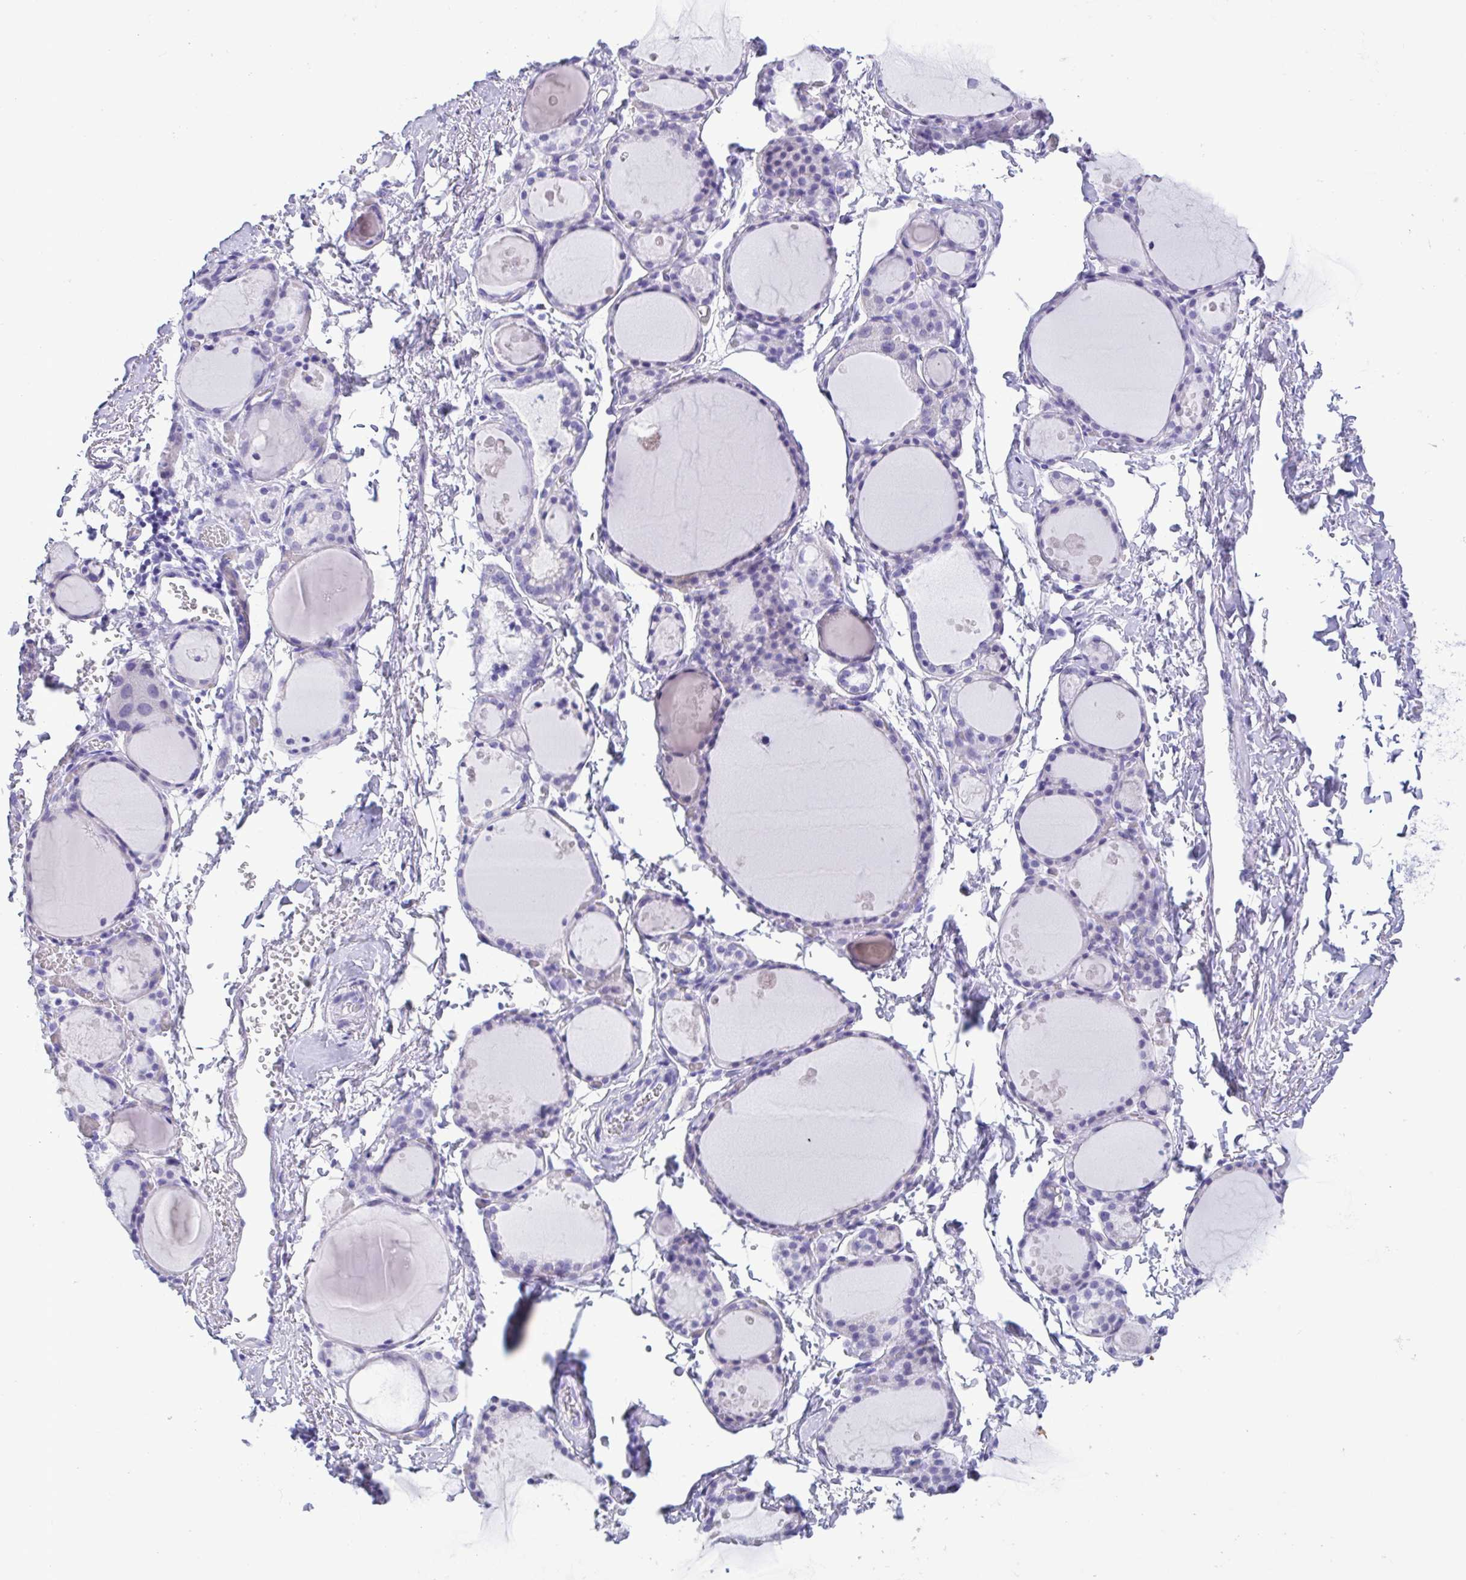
{"staining": {"intensity": "negative", "quantity": "none", "location": "none"}, "tissue": "thyroid gland", "cell_type": "Glandular cells", "image_type": "normal", "snomed": [{"axis": "morphology", "description": "Normal tissue, NOS"}, {"axis": "topography", "description": "Thyroid gland"}], "caption": "Protein analysis of benign thyroid gland shows no significant staining in glandular cells. (DAB immunohistochemistry (IHC), high magnification).", "gene": "TSPY10", "patient": {"sex": "male", "age": 68}}